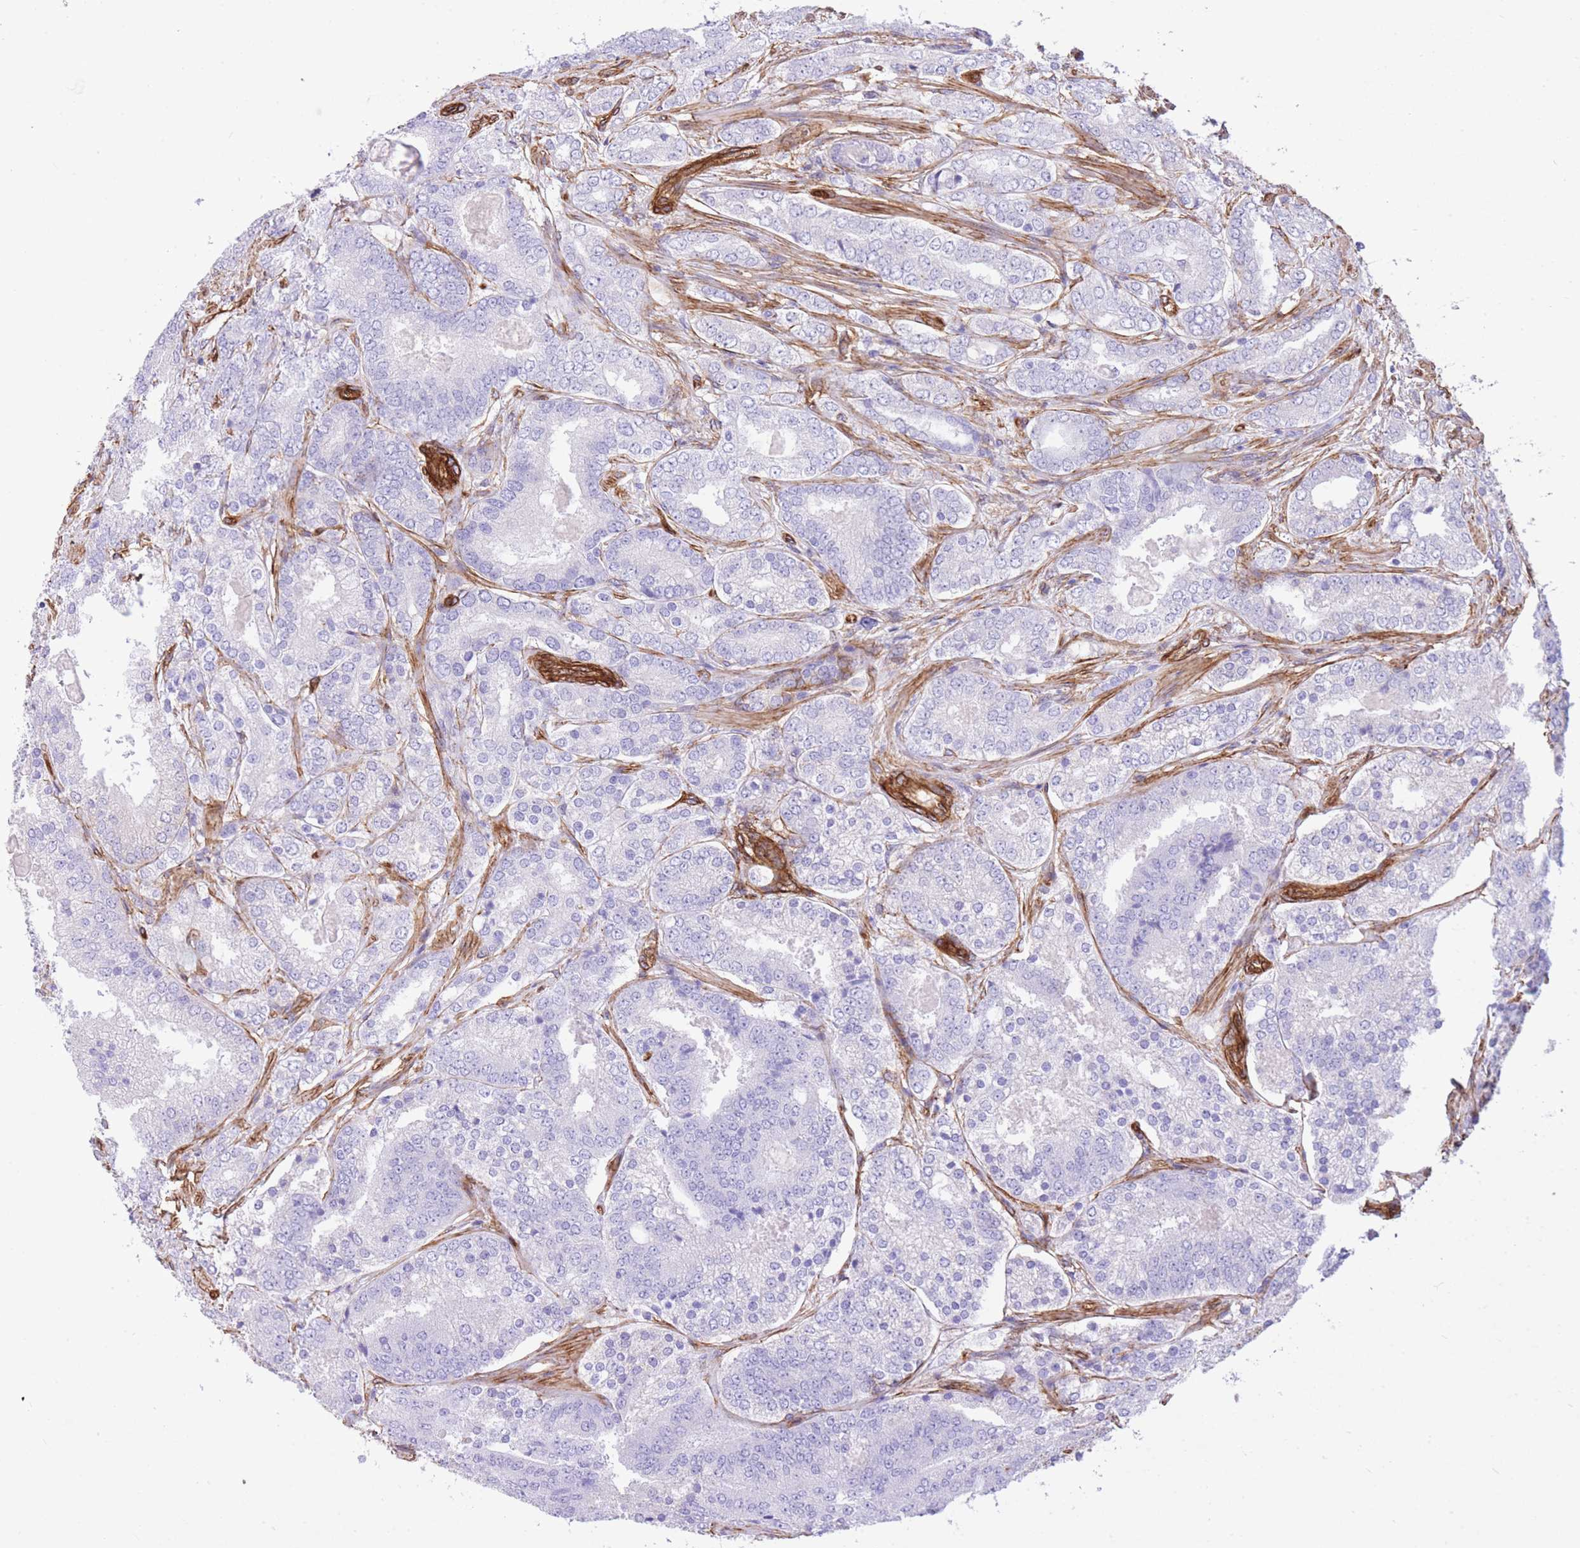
{"staining": {"intensity": "negative", "quantity": "none", "location": "none"}, "tissue": "prostate cancer", "cell_type": "Tumor cells", "image_type": "cancer", "snomed": [{"axis": "morphology", "description": "Adenocarcinoma, High grade"}, {"axis": "topography", "description": "Prostate"}], "caption": "This is an IHC photomicrograph of human adenocarcinoma (high-grade) (prostate). There is no positivity in tumor cells.", "gene": "CAVIN1", "patient": {"sex": "male", "age": 63}}